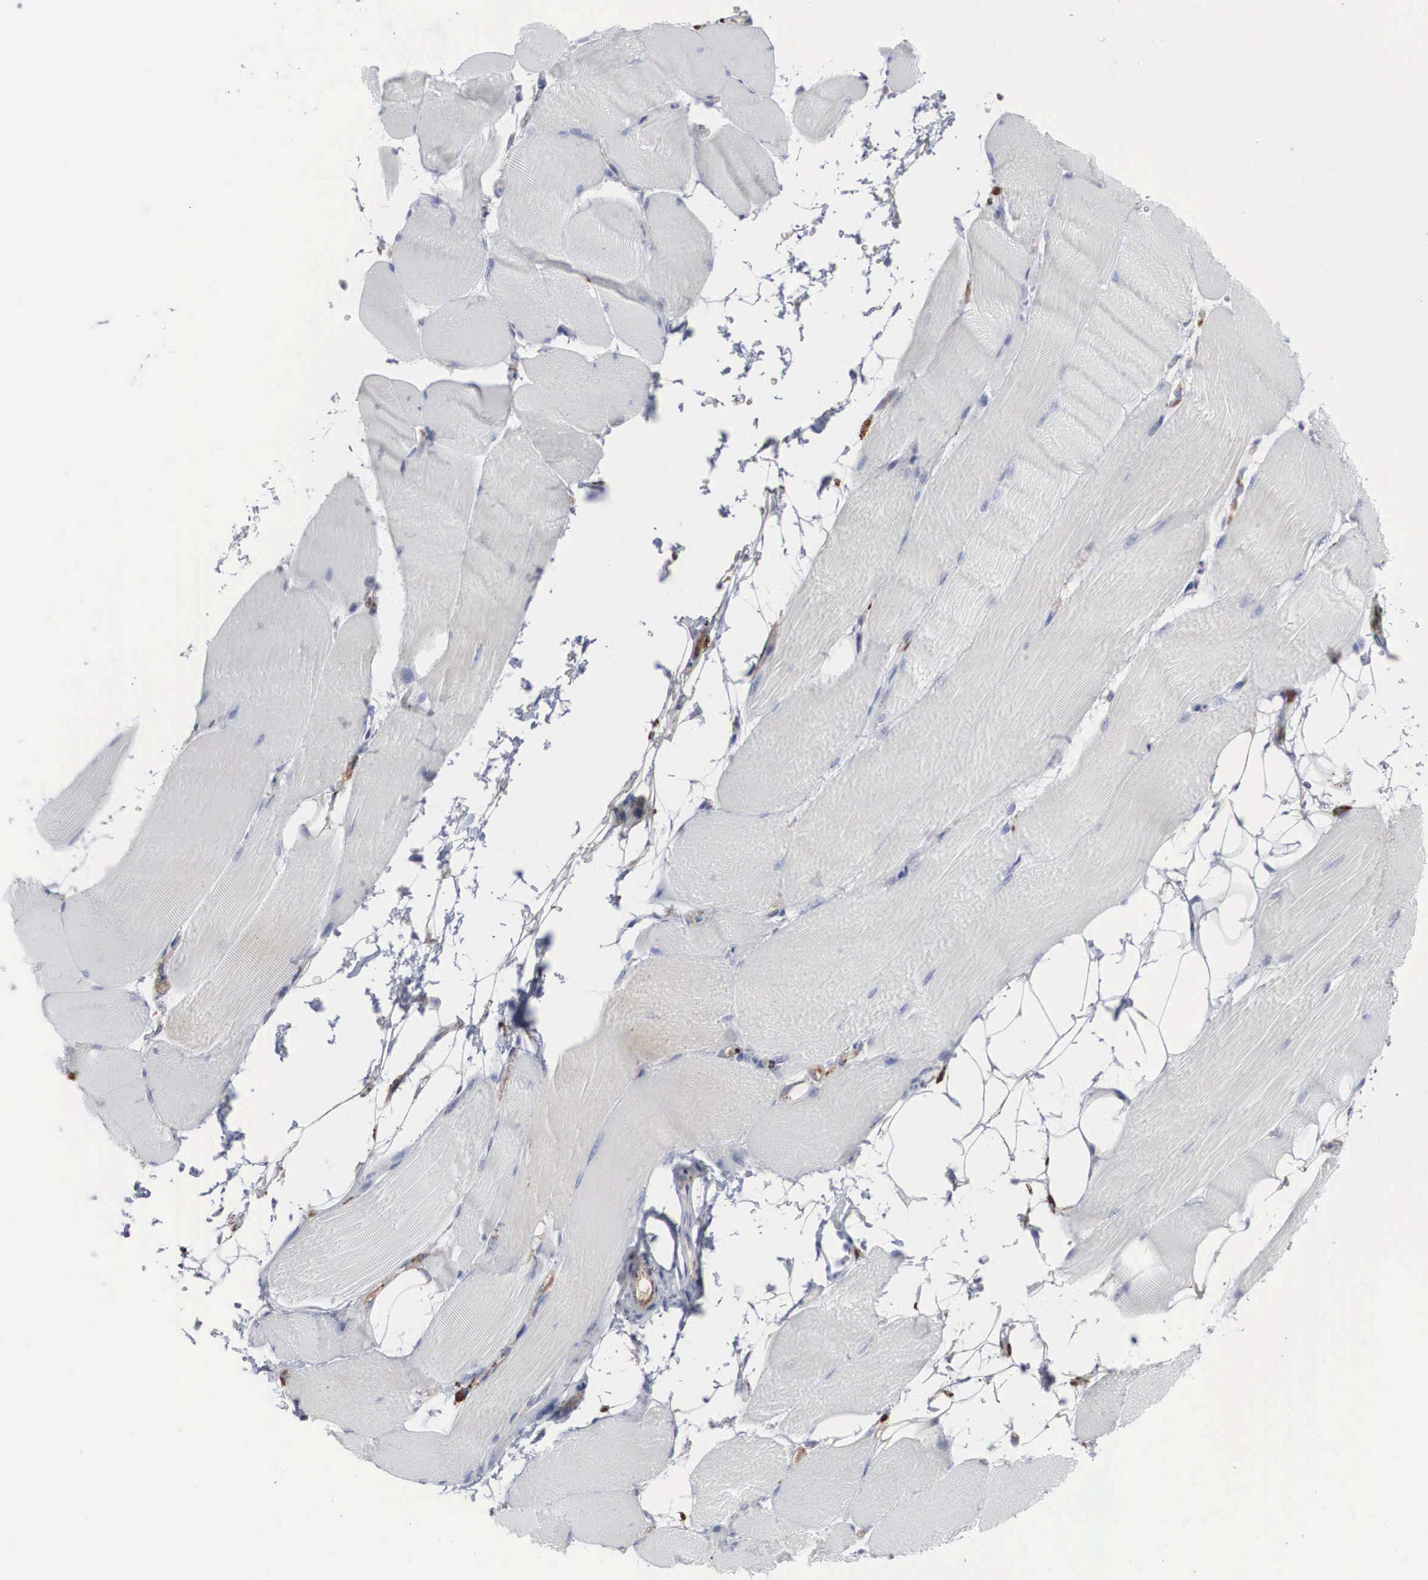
{"staining": {"intensity": "negative", "quantity": "none", "location": "none"}, "tissue": "skeletal muscle", "cell_type": "Myocytes", "image_type": "normal", "snomed": [{"axis": "morphology", "description": "Normal tissue, NOS"}, {"axis": "topography", "description": "Skeletal muscle"}, {"axis": "topography", "description": "Parathyroid gland"}], "caption": "Myocytes show no significant positivity in benign skeletal muscle. (Immunohistochemistry, brightfield microscopy, high magnification).", "gene": "LGALS3BP", "patient": {"sex": "female", "age": 37}}